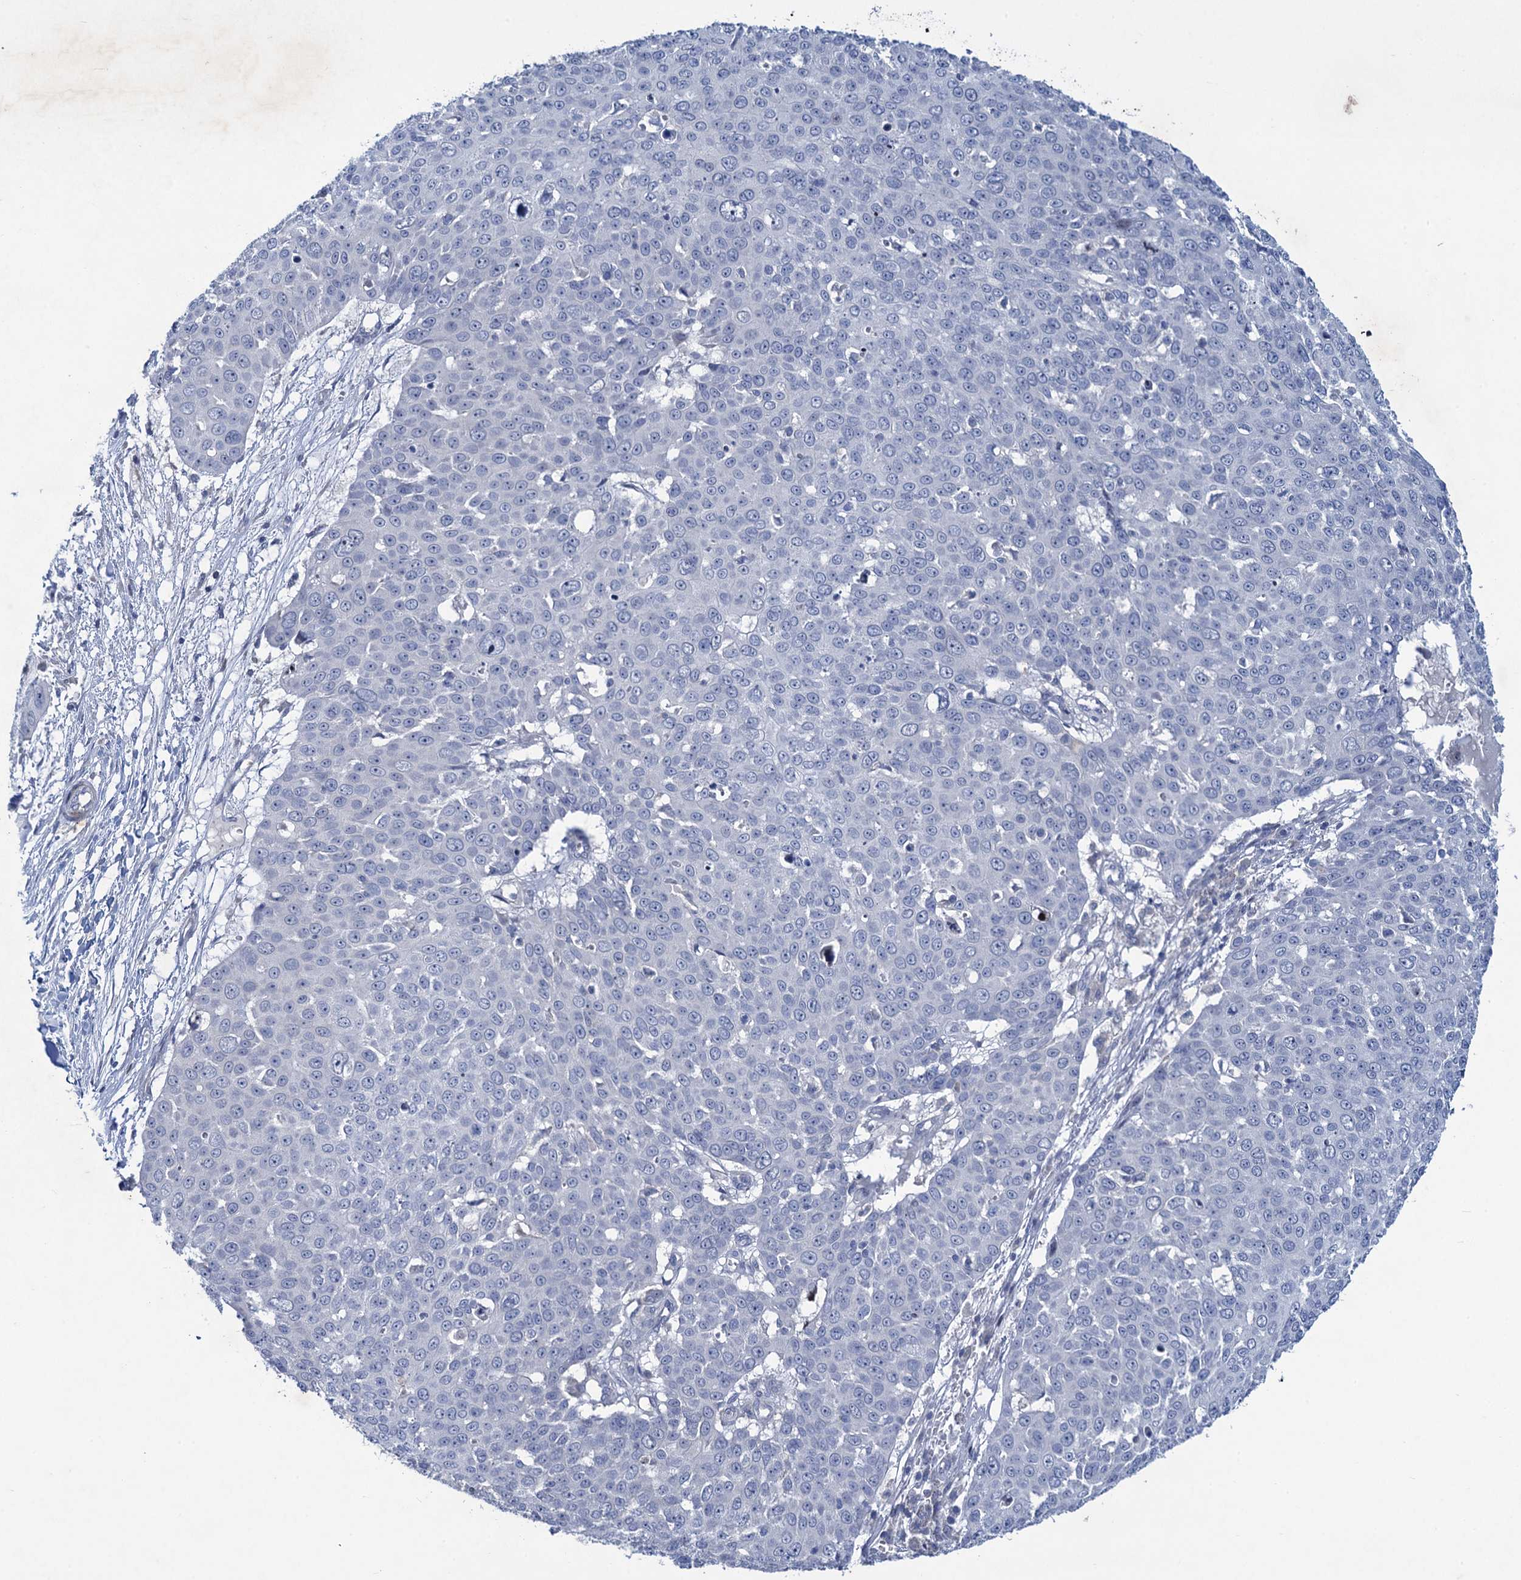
{"staining": {"intensity": "negative", "quantity": "none", "location": "none"}, "tissue": "skin cancer", "cell_type": "Tumor cells", "image_type": "cancer", "snomed": [{"axis": "morphology", "description": "Squamous cell carcinoma, NOS"}, {"axis": "topography", "description": "Skin"}], "caption": "Histopathology image shows no protein staining in tumor cells of squamous cell carcinoma (skin) tissue.", "gene": "ESYT3", "patient": {"sex": "male", "age": 71}}